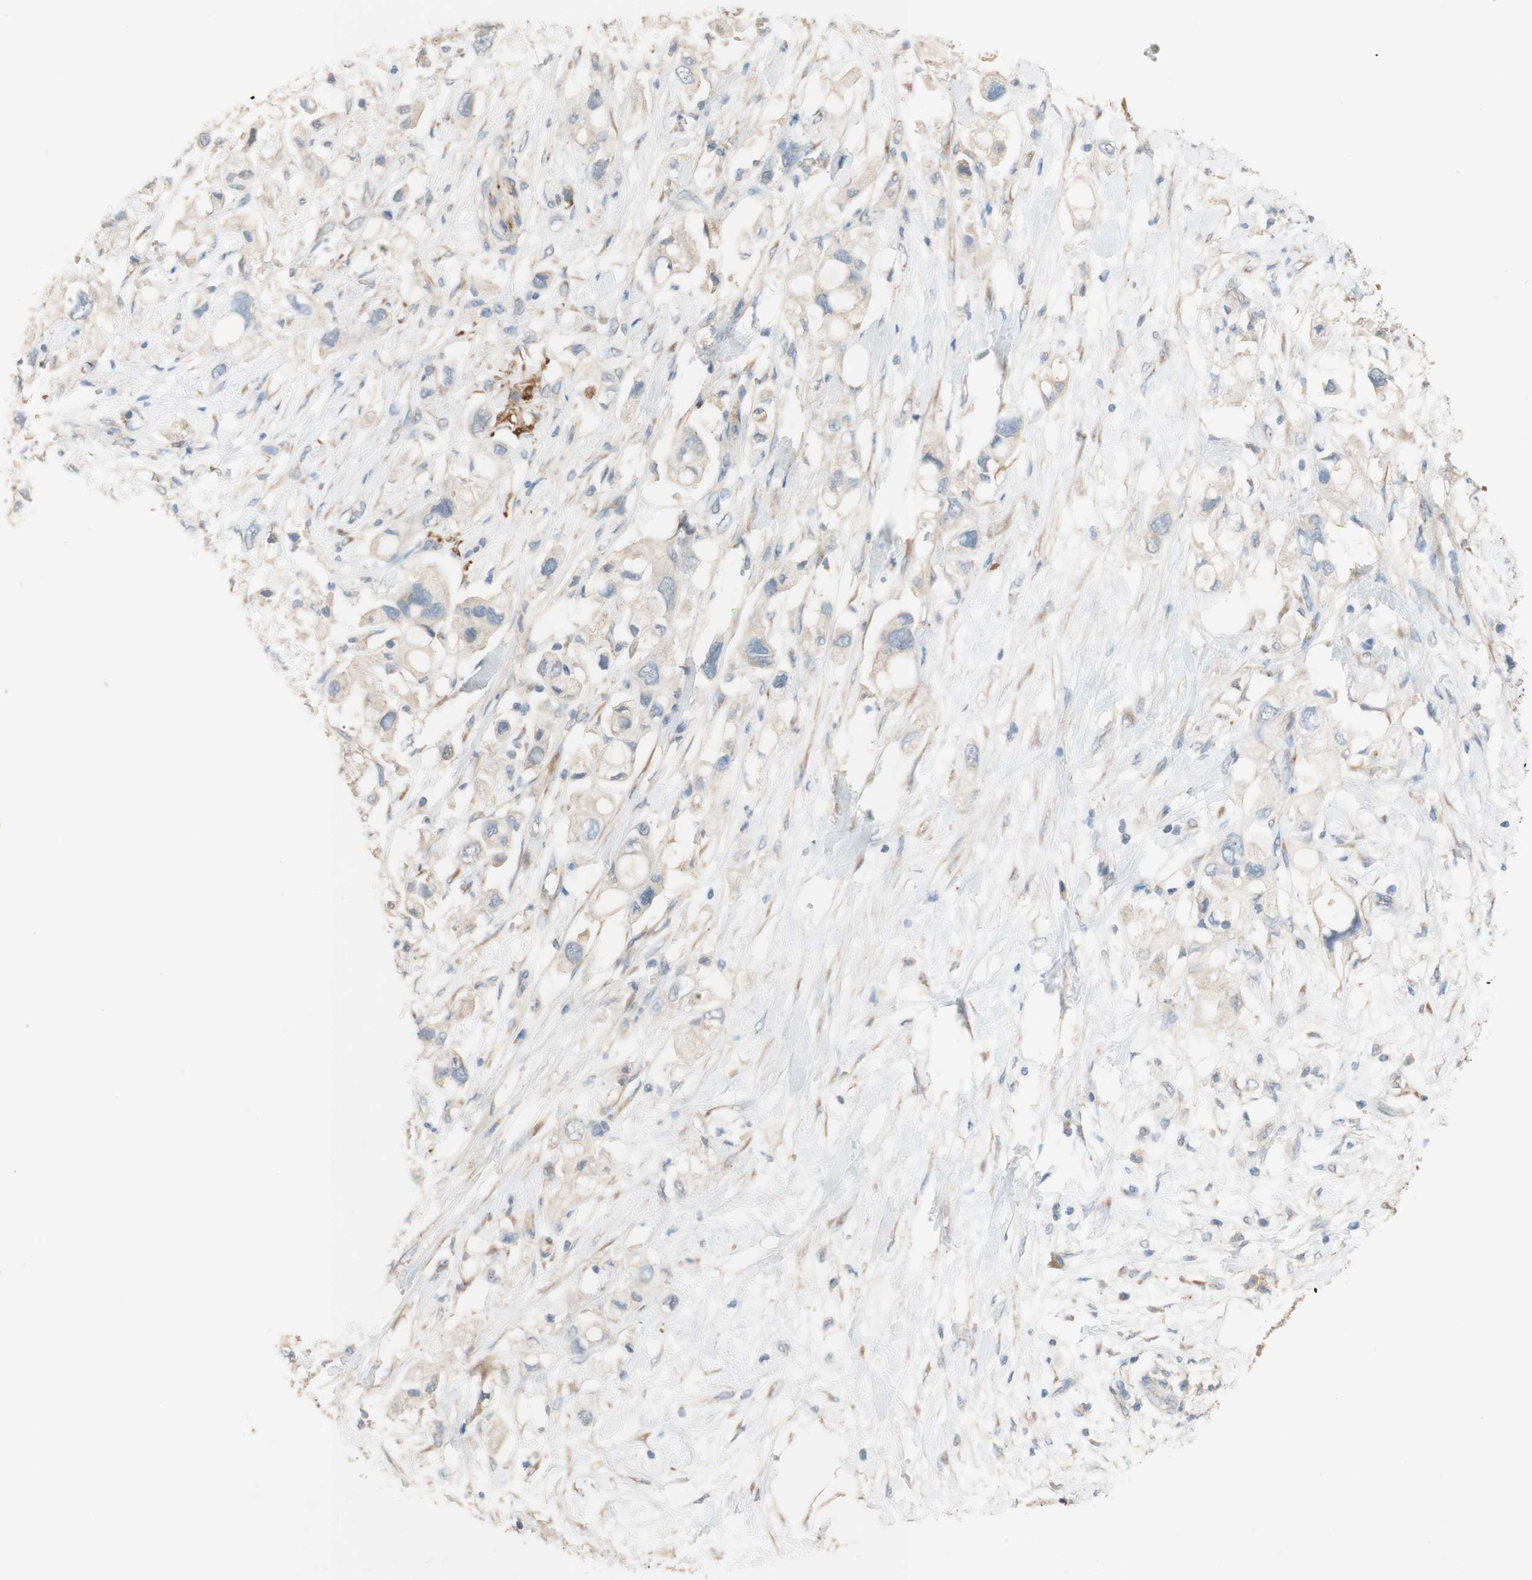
{"staining": {"intensity": "weak", "quantity": "25%-75%", "location": "cytoplasmic/membranous"}, "tissue": "pancreatic cancer", "cell_type": "Tumor cells", "image_type": "cancer", "snomed": [{"axis": "morphology", "description": "Adenocarcinoma, NOS"}, {"axis": "topography", "description": "Pancreas"}], "caption": "Human pancreatic cancer (adenocarcinoma) stained for a protein (brown) shows weak cytoplasmic/membranous positive positivity in about 25%-75% of tumor cells.", "gene": "DKK3", "patient": {"sex": "female", "age": 56}}